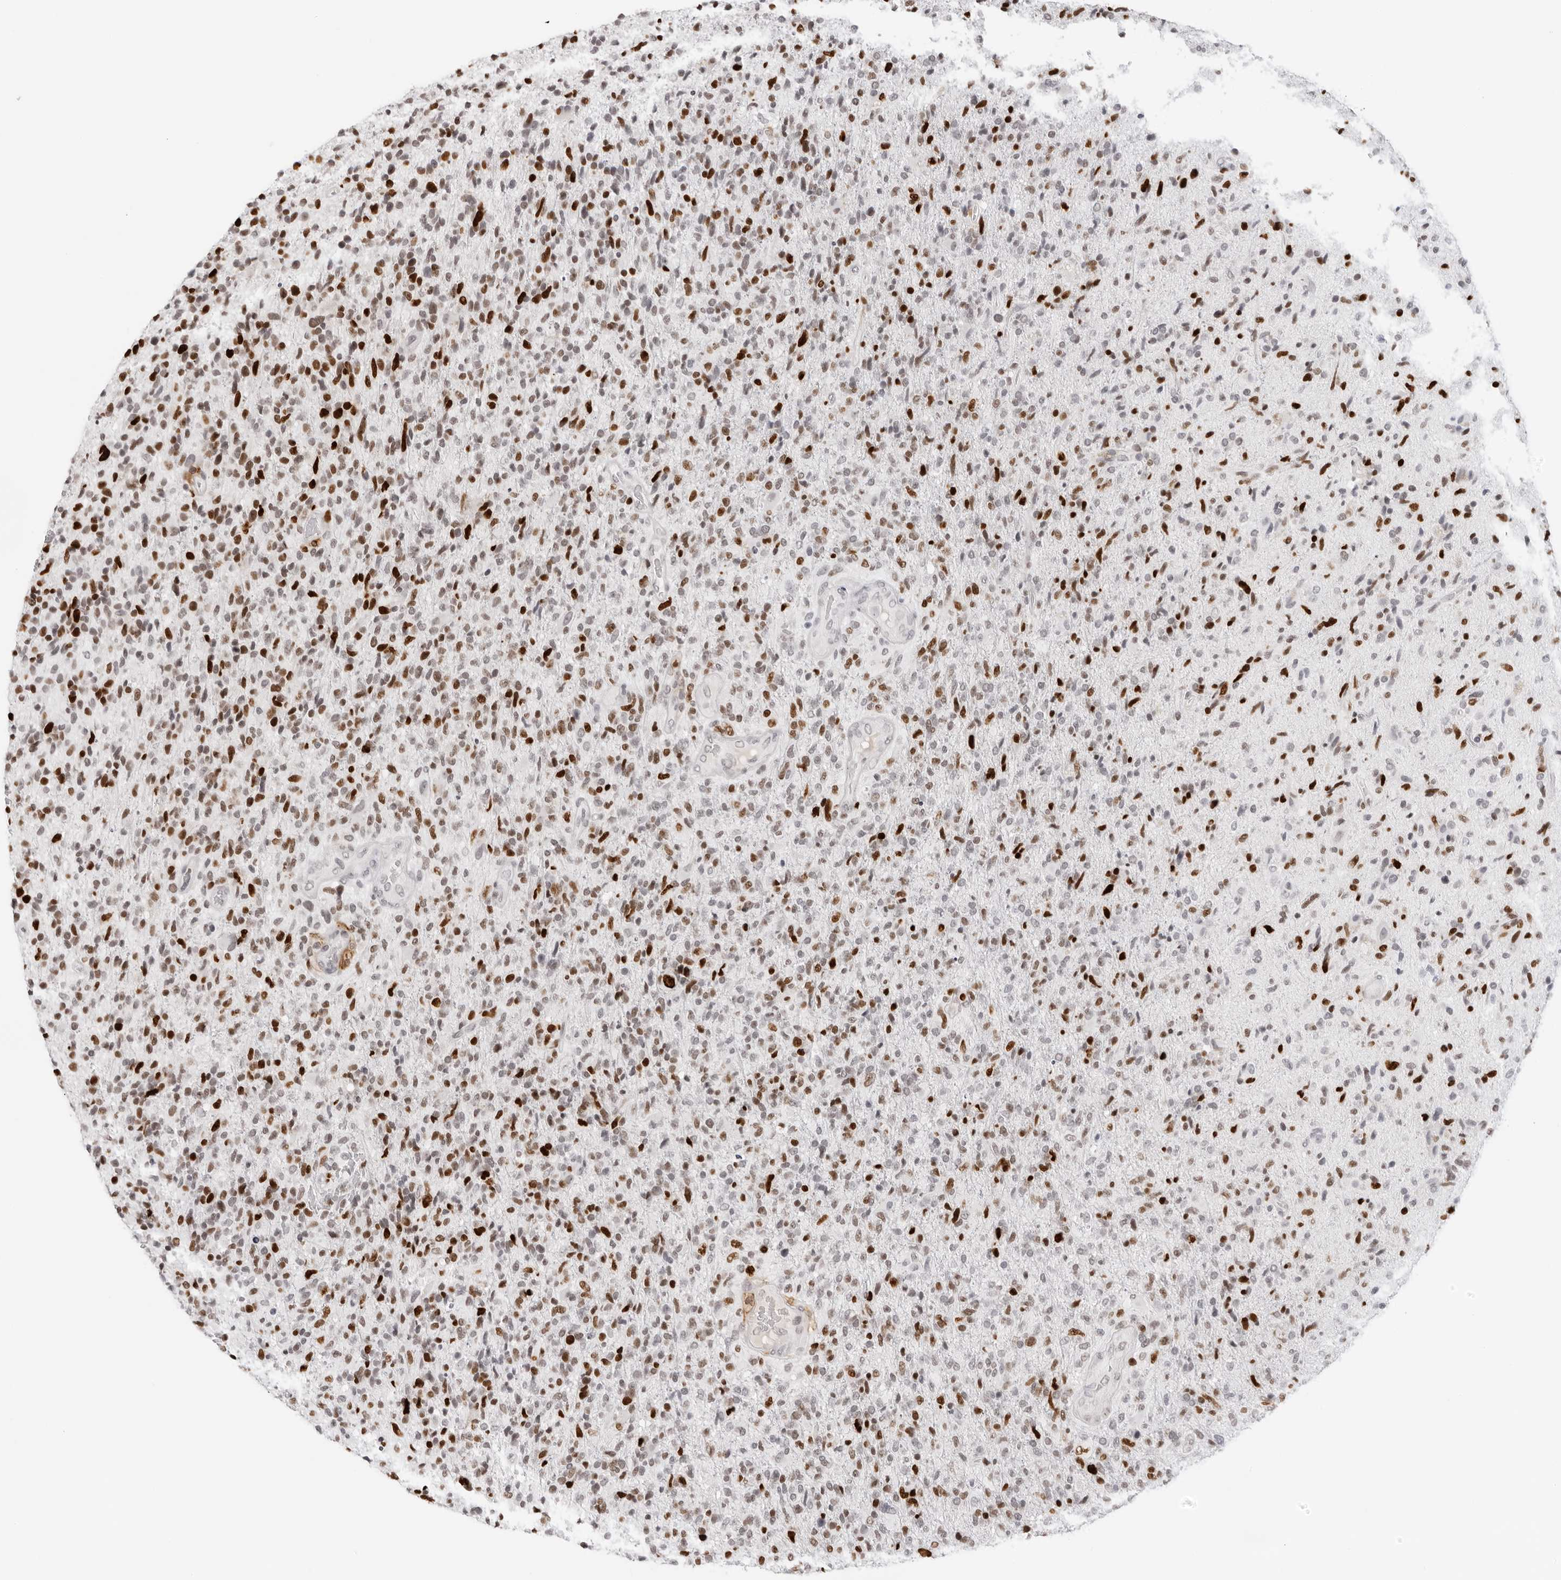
{"staining": {"intensity": "strong", "quantity": "25%-75%", "location": "nuclear"}, "tissue": "glioma", "cell_type": "Tumor cells", "image_type": "cancer", "snomed": [{"axis": "morphology", "description": "Glioma, malignant, High grade"}, {"axis": "topography", "description": "Brain"}], "caption": "The photomicrograph demonstrates staining of malignant high-grade glioma, revealing strong nuclear protein staining (brown color) within tumor cells. Using DAB (3,3'-diaminobenzidine) (brown) and hematoxylin (blue) stains, captured at high magnification using brightfield microscopy.", "gene": "MSH6", "patient": {"sex": "male", "age": 72}}